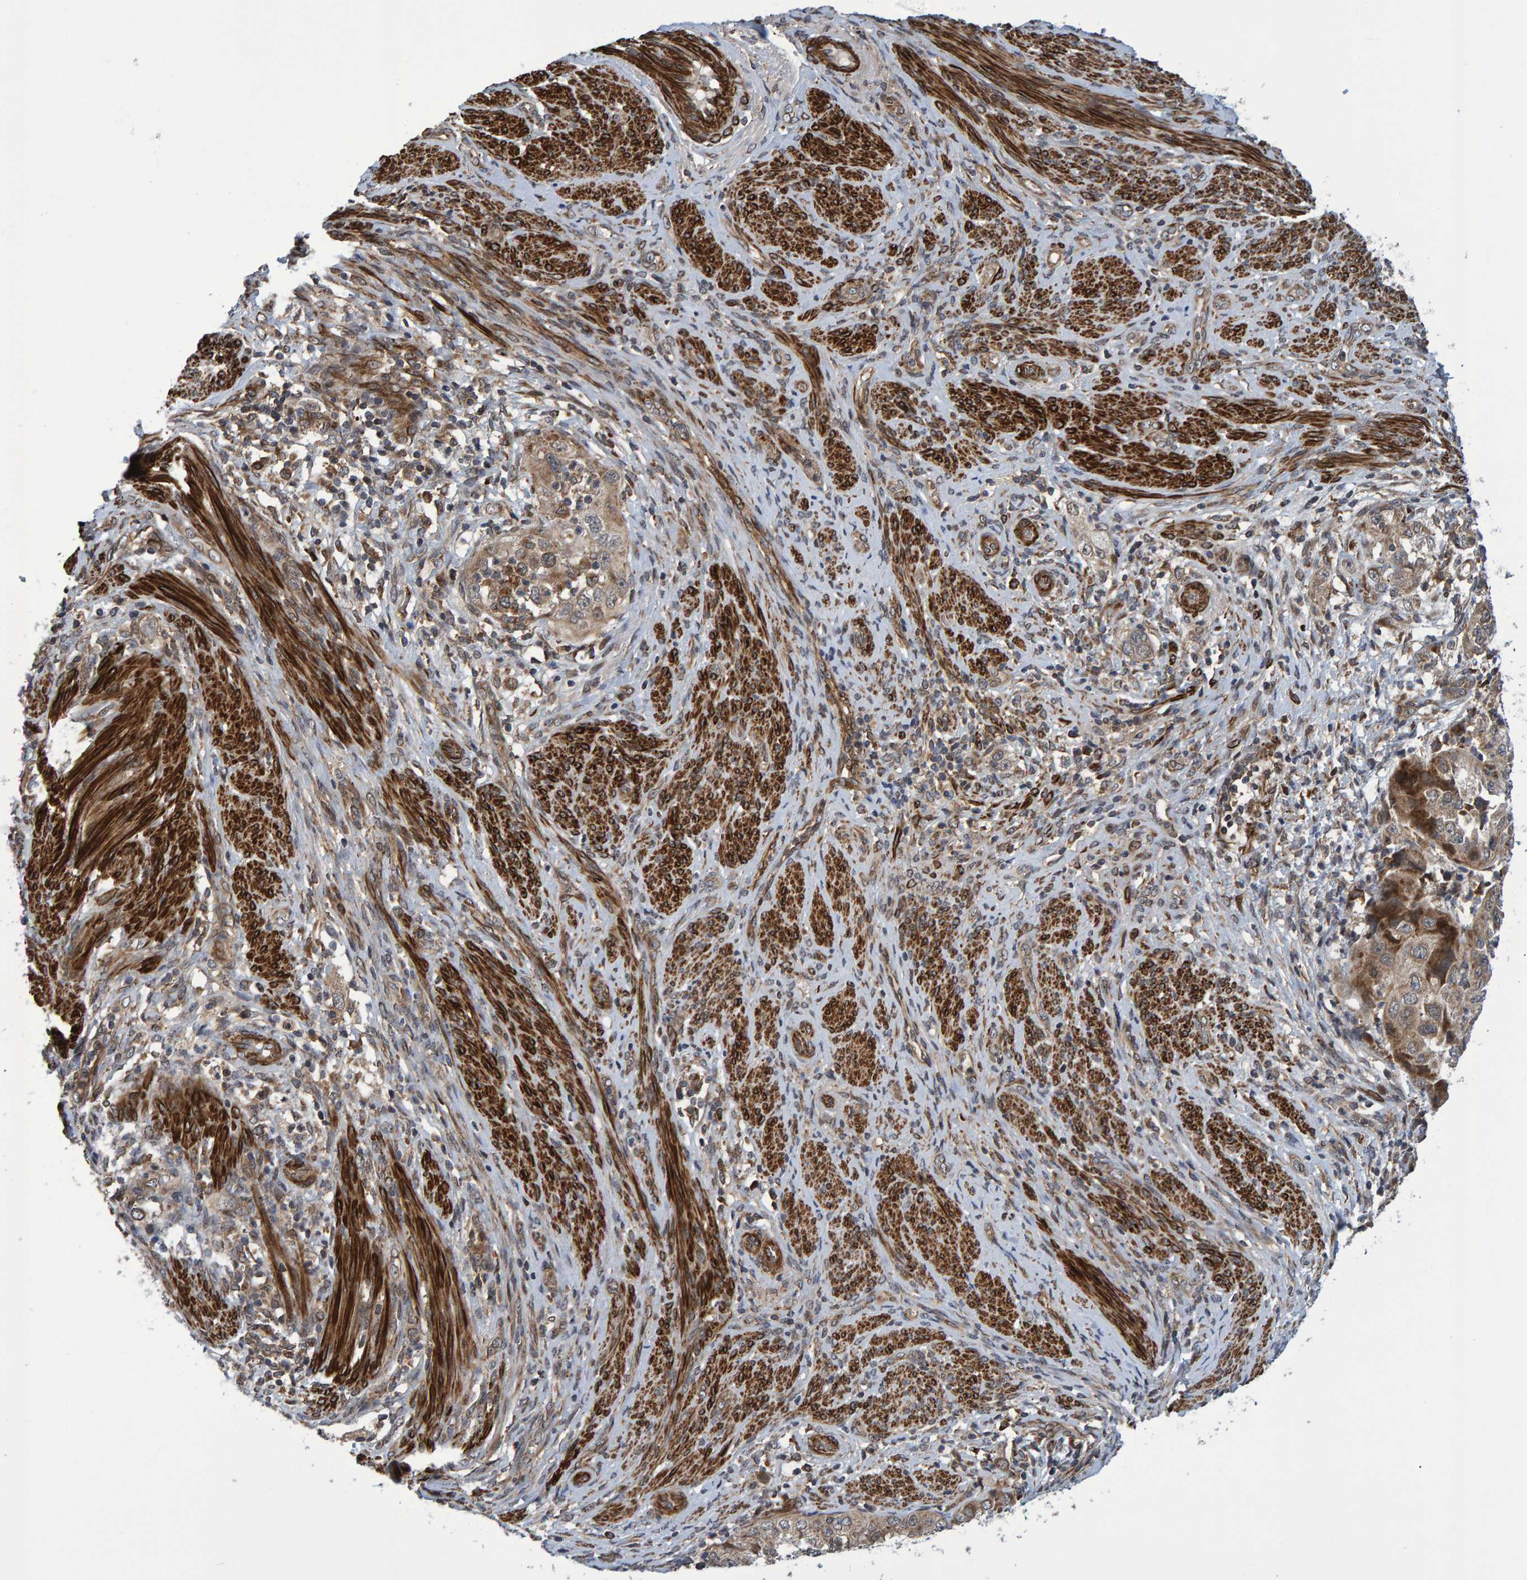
{"staining": {"intensity": "weak", "quantity": ">75%", "location": "cytoplasmic/membranous"}, "tissue": "endometrial cancer", "cell_type": "Tumor cells", "image_type": "cancer", "snomed": [{"axis": "morphology", "description": "Adenocarcinoma, NOS"}, {"axis": "topography", "description": "Endometrium"}], "caption": "Immunohistochemical staining of endometrial cancer (adenocarcinoma) demonstrates low levels of weak cytoplasmic/membranous staining in approximately >75% of tumor cells. Immunohistochemistry stains the protein of interest in brown and the nuclei are stained blue.", "gene": "ATP6V1H", "patient": {"sex": "female", "age": 85}}